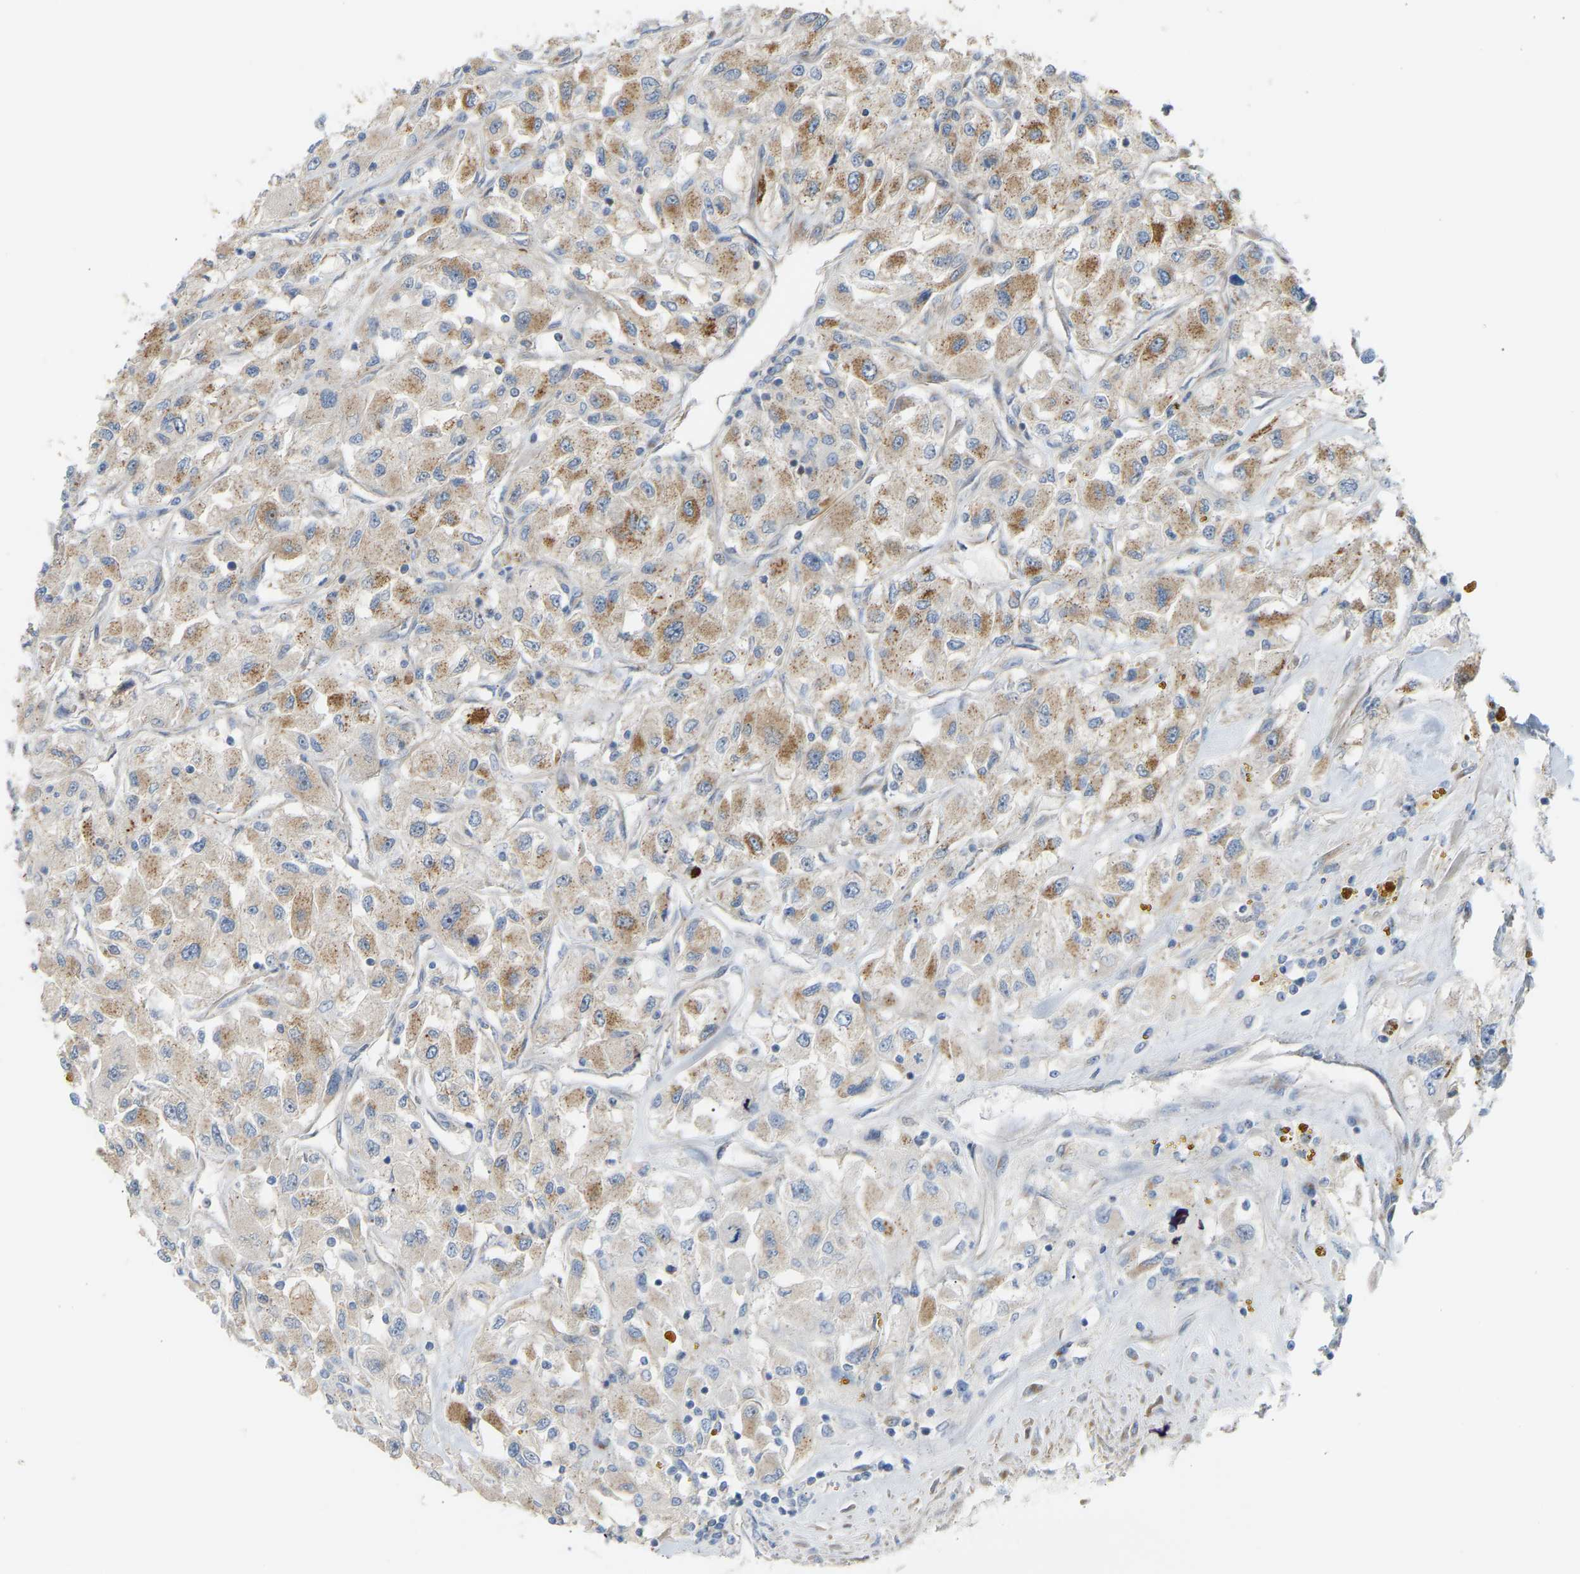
{"staining": {"intensity": "moderate", "quantity": "25%-75%", "location": "cytoplasmic/membranous"}, "tissue": "renal cancer", "cell_type": "Tumor cells", "image_type": "cancer", "snomed": [{"axis": "morphology", "description": "Adenocarcinoma, NOS"}, {"axis": "topography", "description": "Kidney"}], "caption": "Moderate cytoplasmic/membranous positivity is appreciated in approximately 25%-75% of tumor cells in renal cancer (adenocarcinoma). The staining is performed using DAB brown chromogen to label protein expression. The nuclei are counter-stained blue using hematoxylin.", "gene": "YIPF2", "patient": {"sex": "female", "age": 52}}